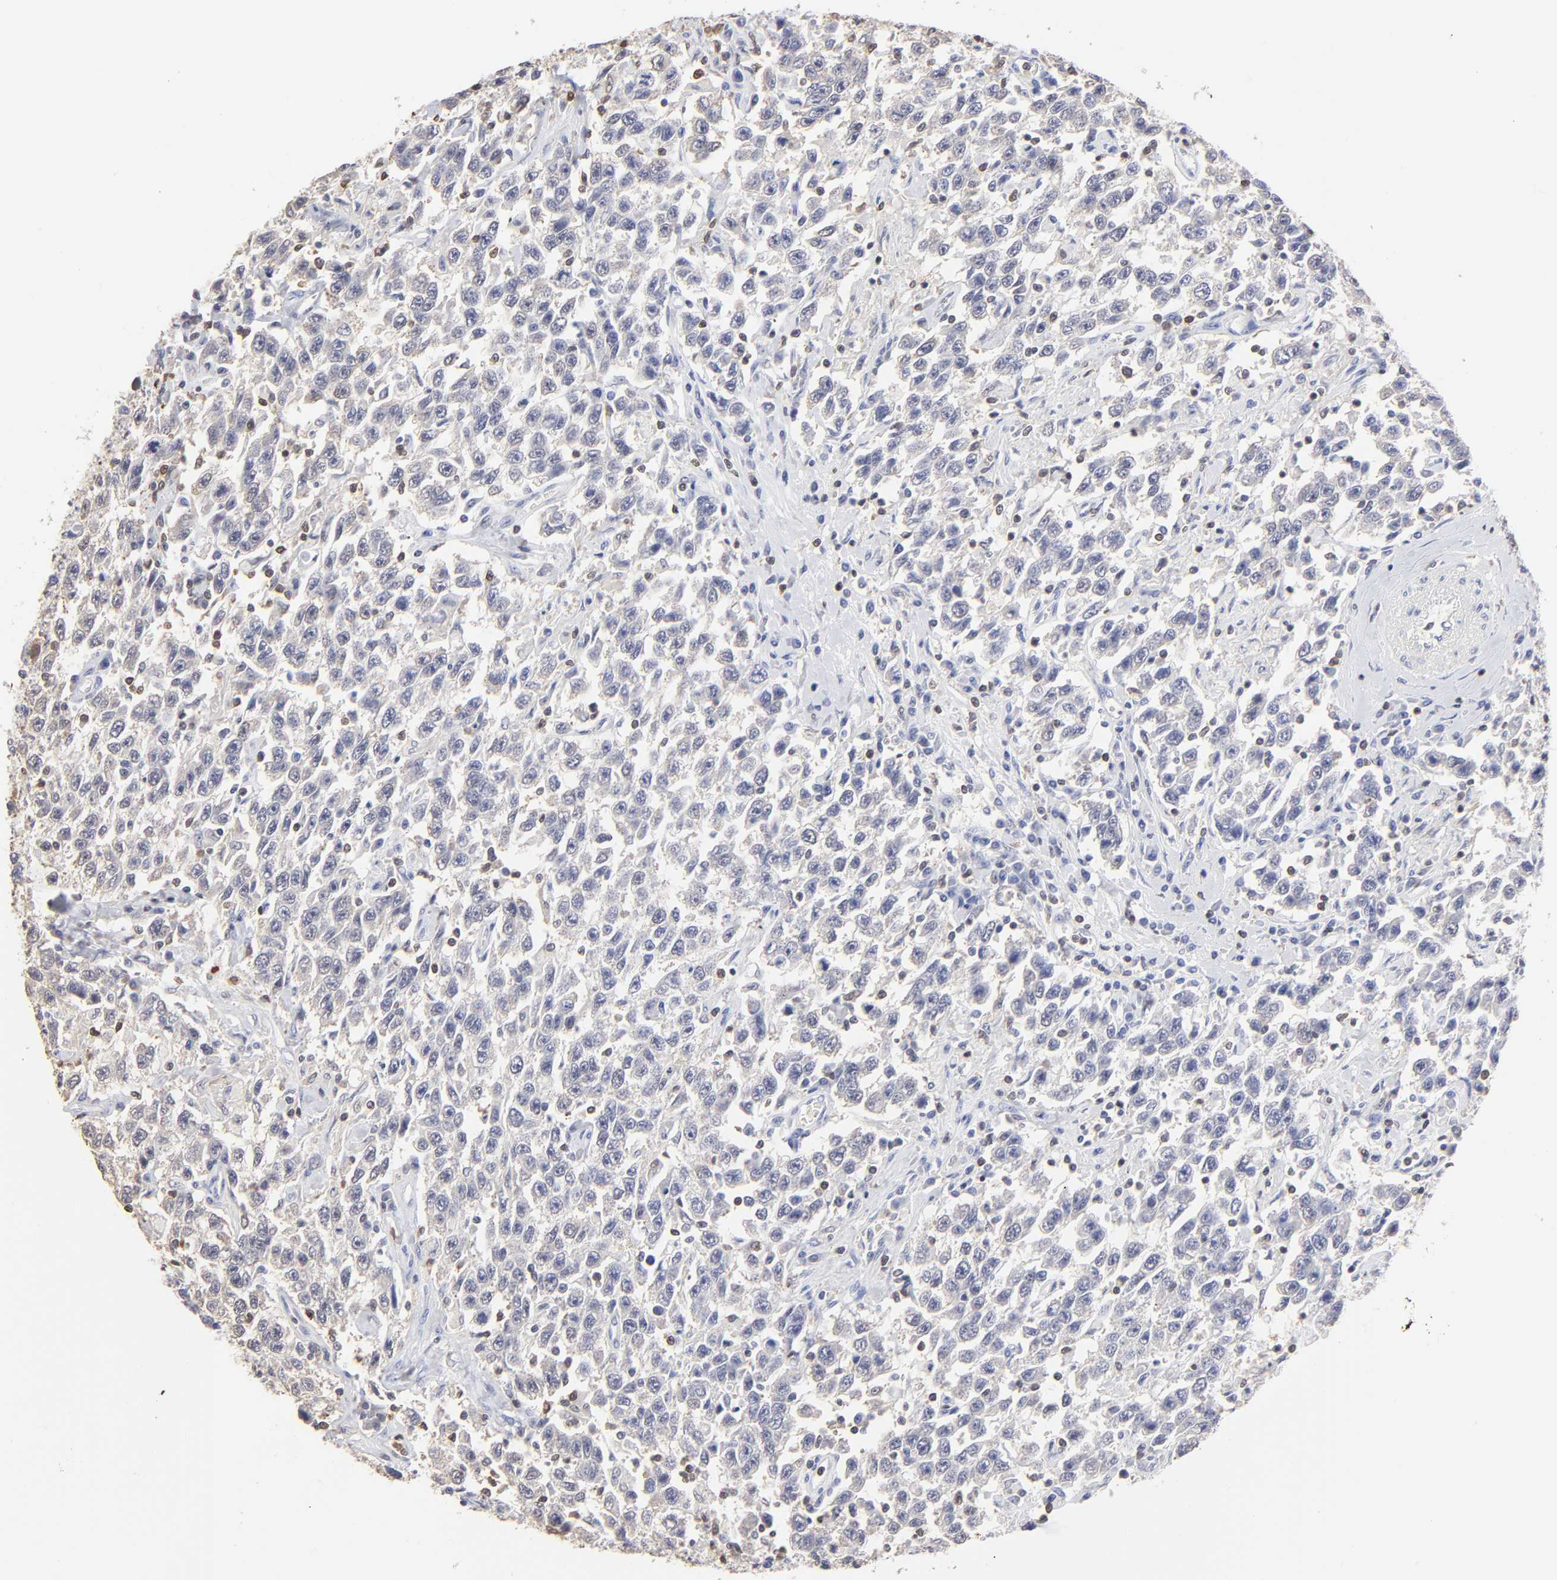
{"staining": {"intensity": "negative", "quantity": "none", "location": "none"}, "tissue": "testis cancer", "cell_type": "Tumor cells", "image_type": "cancer", "snomed": [{"axis": "morphology", "description": "Seminoma, NOS"}, {"axis": "topography", "description": "Testis"}], "caption": "The immunohistochemistry image has no significant positivity in tumor cells of testis cancer tissue.", "gene": "TBXT", "patient": {"sex": "male", "age": 41}}